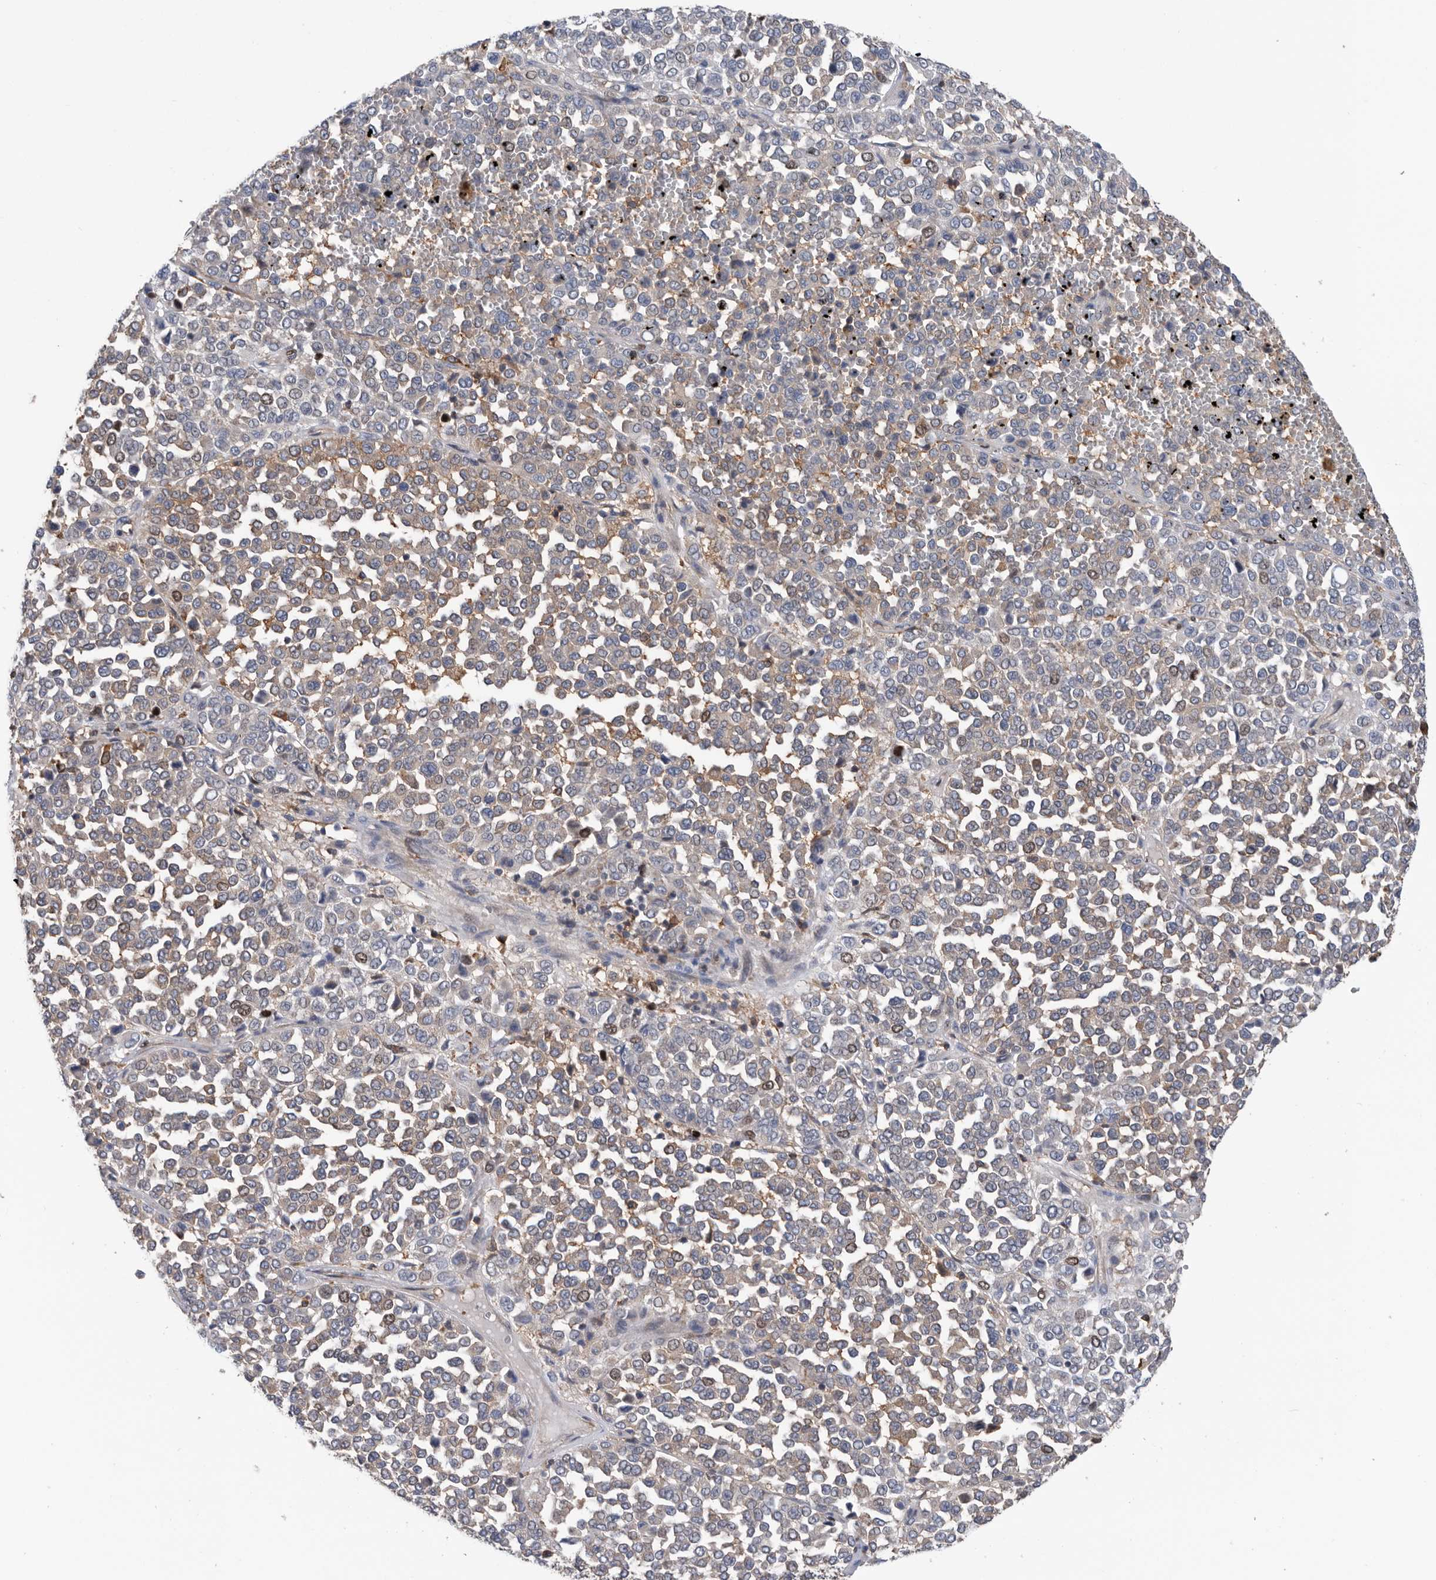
{"staining": {"intensity": "weak", "quantity": "<25%", "location": "cytoplasmic/membranous"}, "tissue": "melanoma", "cell_type": "Tumor cells", "image_type": "cancer", "snomed": [{"axis": "morphology", "description": "Malignant melanoma, Metastatic site"}, {"axis": "topography", "description": "Pancreas"}], "caption": "This is a histopathology image of immunohistochemistry (IHC) staining of malignant melanoma (metastatic site), which shows no expression in tumor cells.", "gene": "ATAD2", "patient": {"sex": "female", "age": 30}}